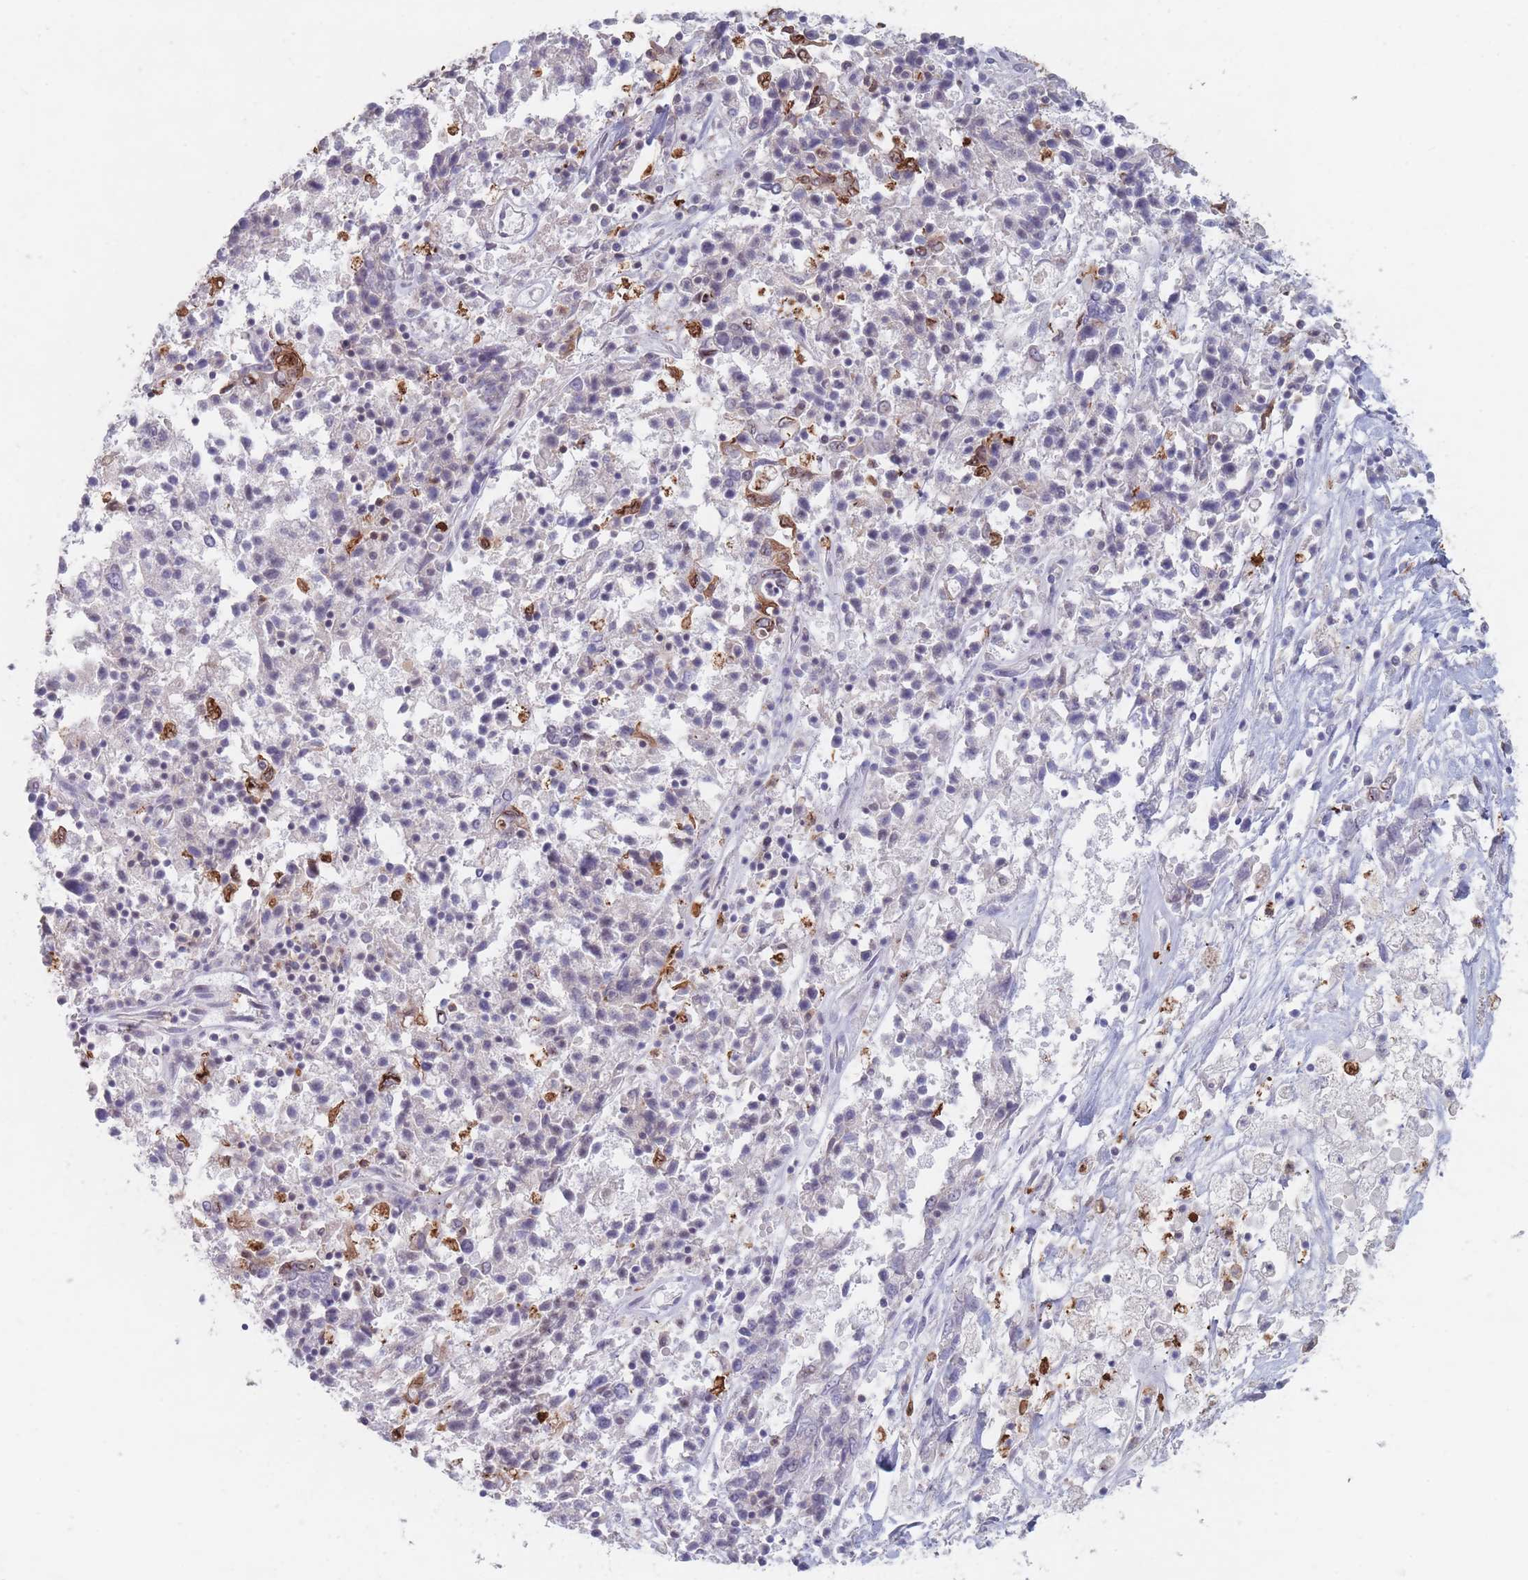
{"staining": {"intensity": "negative", "quantity": "none", "location": "none"}, "tissue": "ovarian cancer", "cell_type": "Tumor cells", "image_type": "cancer", "snomed": [{"axis": "morphology", "description": "Carcinoma, endometroid"}, {"axis": "topography", "description": "Ovary"}], "caption": "Tumor cells show no significant protein staining in ovarian cancer. (Brightfield microscopy of DAB IHC at high magnification).", "gene": "ATP1A3", "patient": {"sex": "female", "age": 62}}